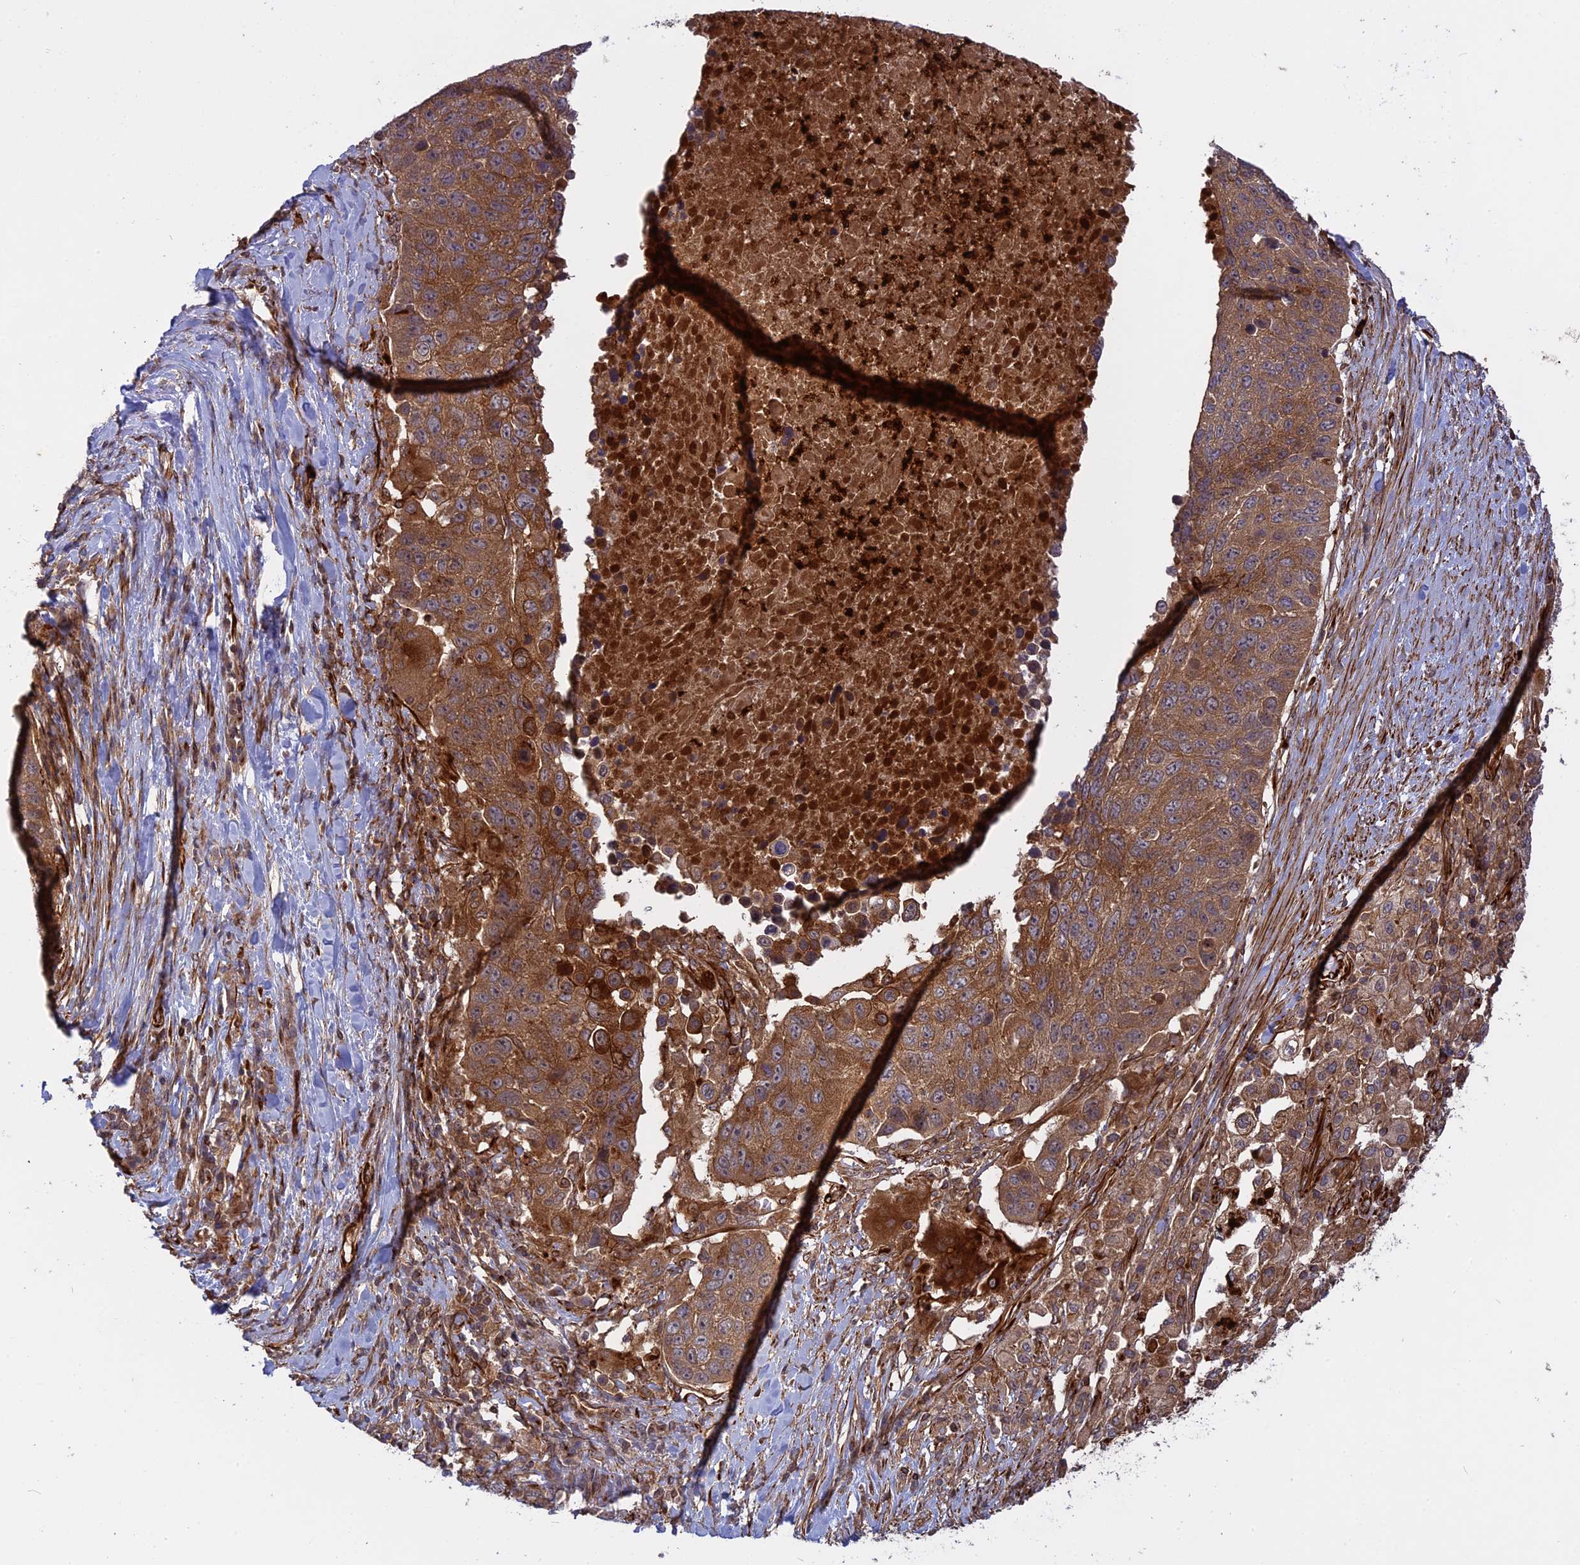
{"staining": {"intensity": "moderate", "quantity": ">75%", "location": "cytoplasmic/membranous"}, "tissue": "lung cancer", "cell_type": "Tumor cells", "image_type": "cancer", "snomed": [{"axis": "morphology", "description": "Normal tissue, NOS"}, {"axis": "morphology", "description": "Squamous cell carcinoma, NOS"}, {"axis": "topography", "description": "Lymph node"}, {"axis": "topography", "description": "Lung"}], "caption": "Lung squamous cell carcinoma was stained to show a protein in brown. There is medium levels of moderate cytoplasmic/membranous expression in approximately >75% of tumor cells. (Stains: DAB in brown, nuclei in blue, Microscopy: brightfield microscopy at high magnification).", "gene": "PHLDB3", "patient": {"sex": "male", "age": 66}}